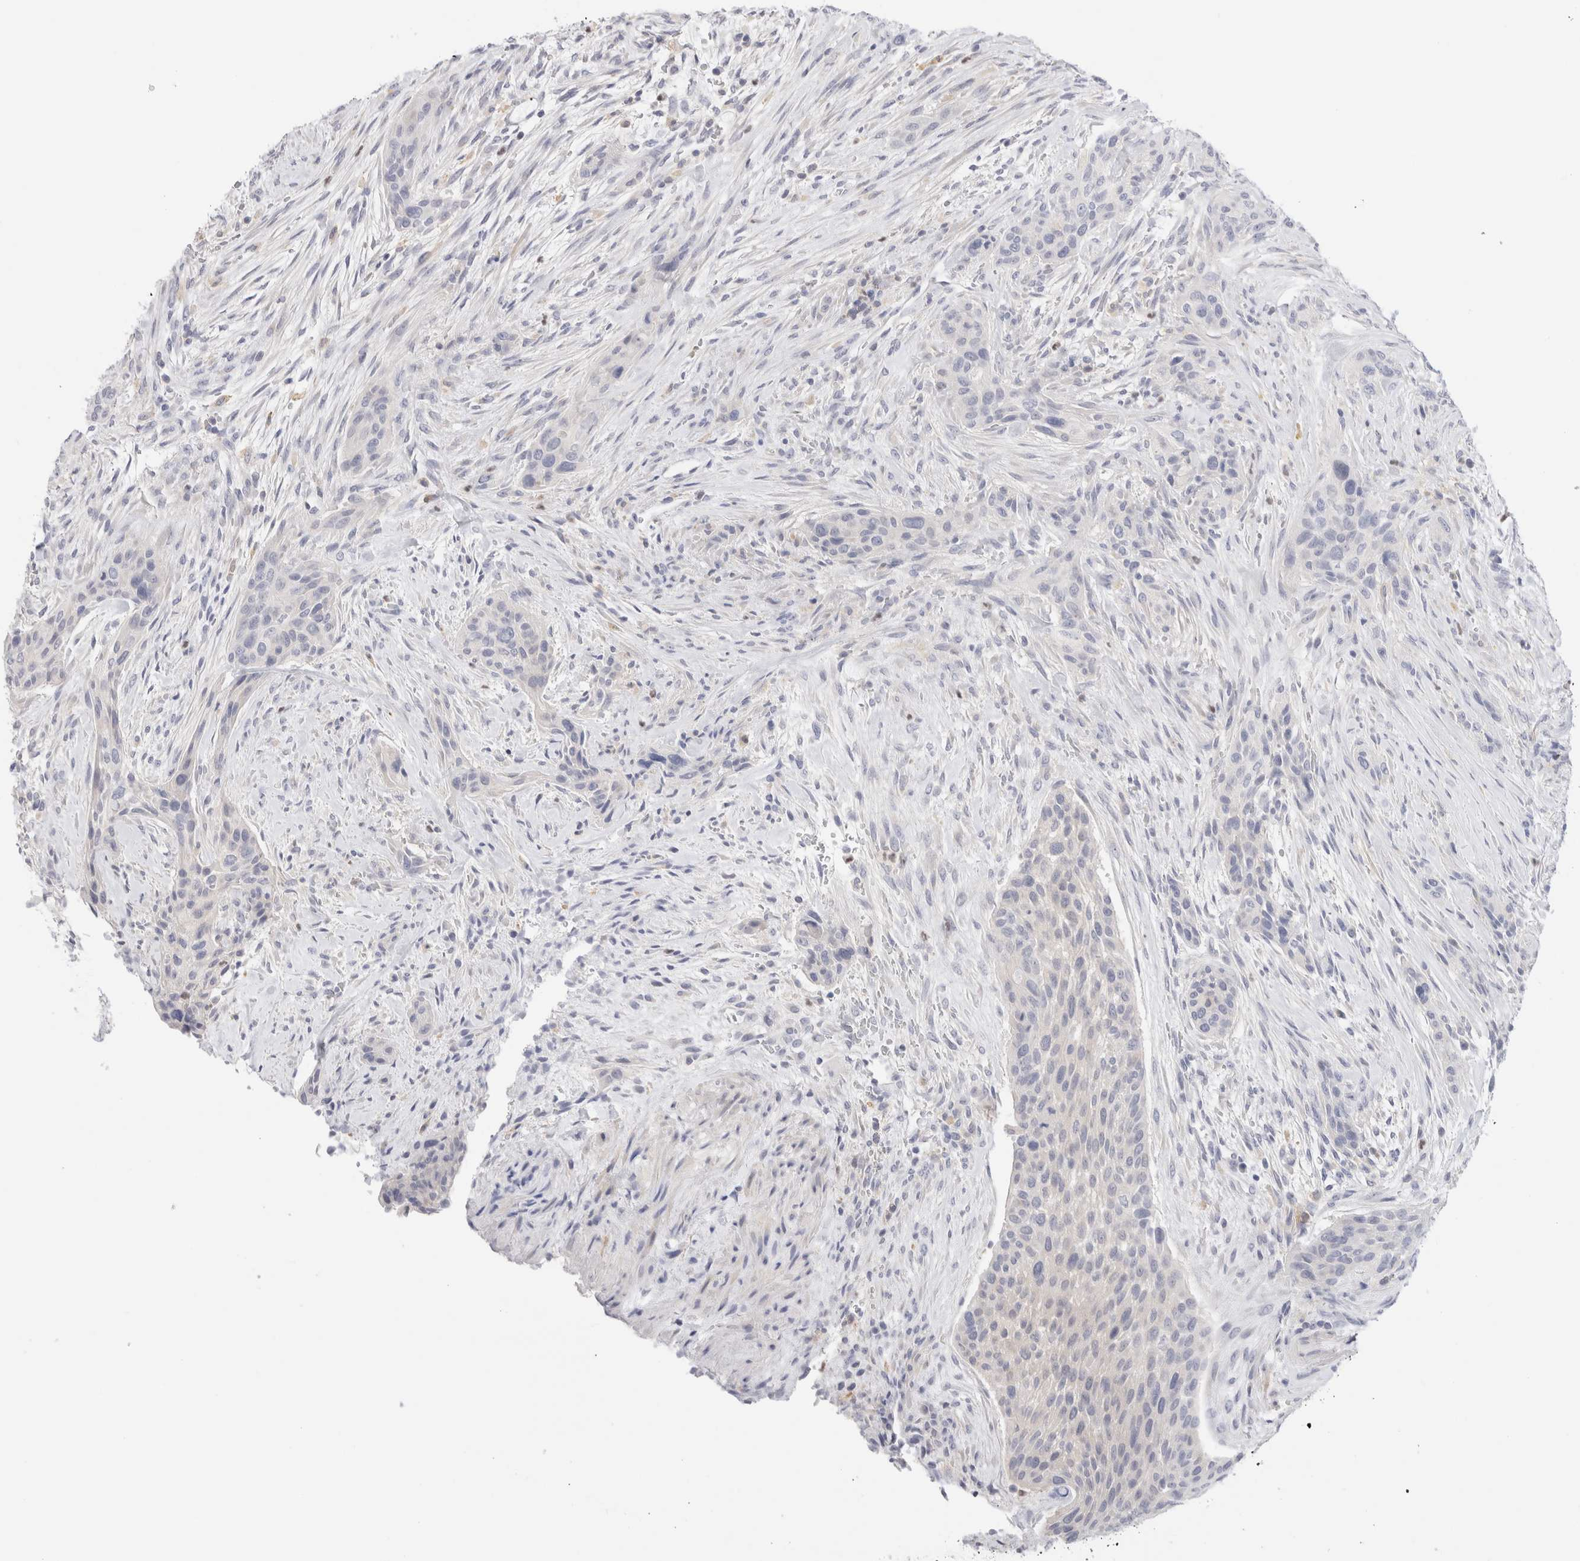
{"staining": {"intensity": "negative", "quantity": "none", "location": "none"}, "tissue": "urothelial cancer", "cell_type": "Tumor cells", "image_type": "cancer", "snomed": [{"axis": "morphology", "description": "Urothelial carcinoma, High grade"}, {"axis": "topography", "description": "Urinary bladder"}], "caption": "IHC of human urothelial cancer displays no expression in tumor cells.", "gene": "ADAM30", "patient": {"sex": "male", "age": 35}}